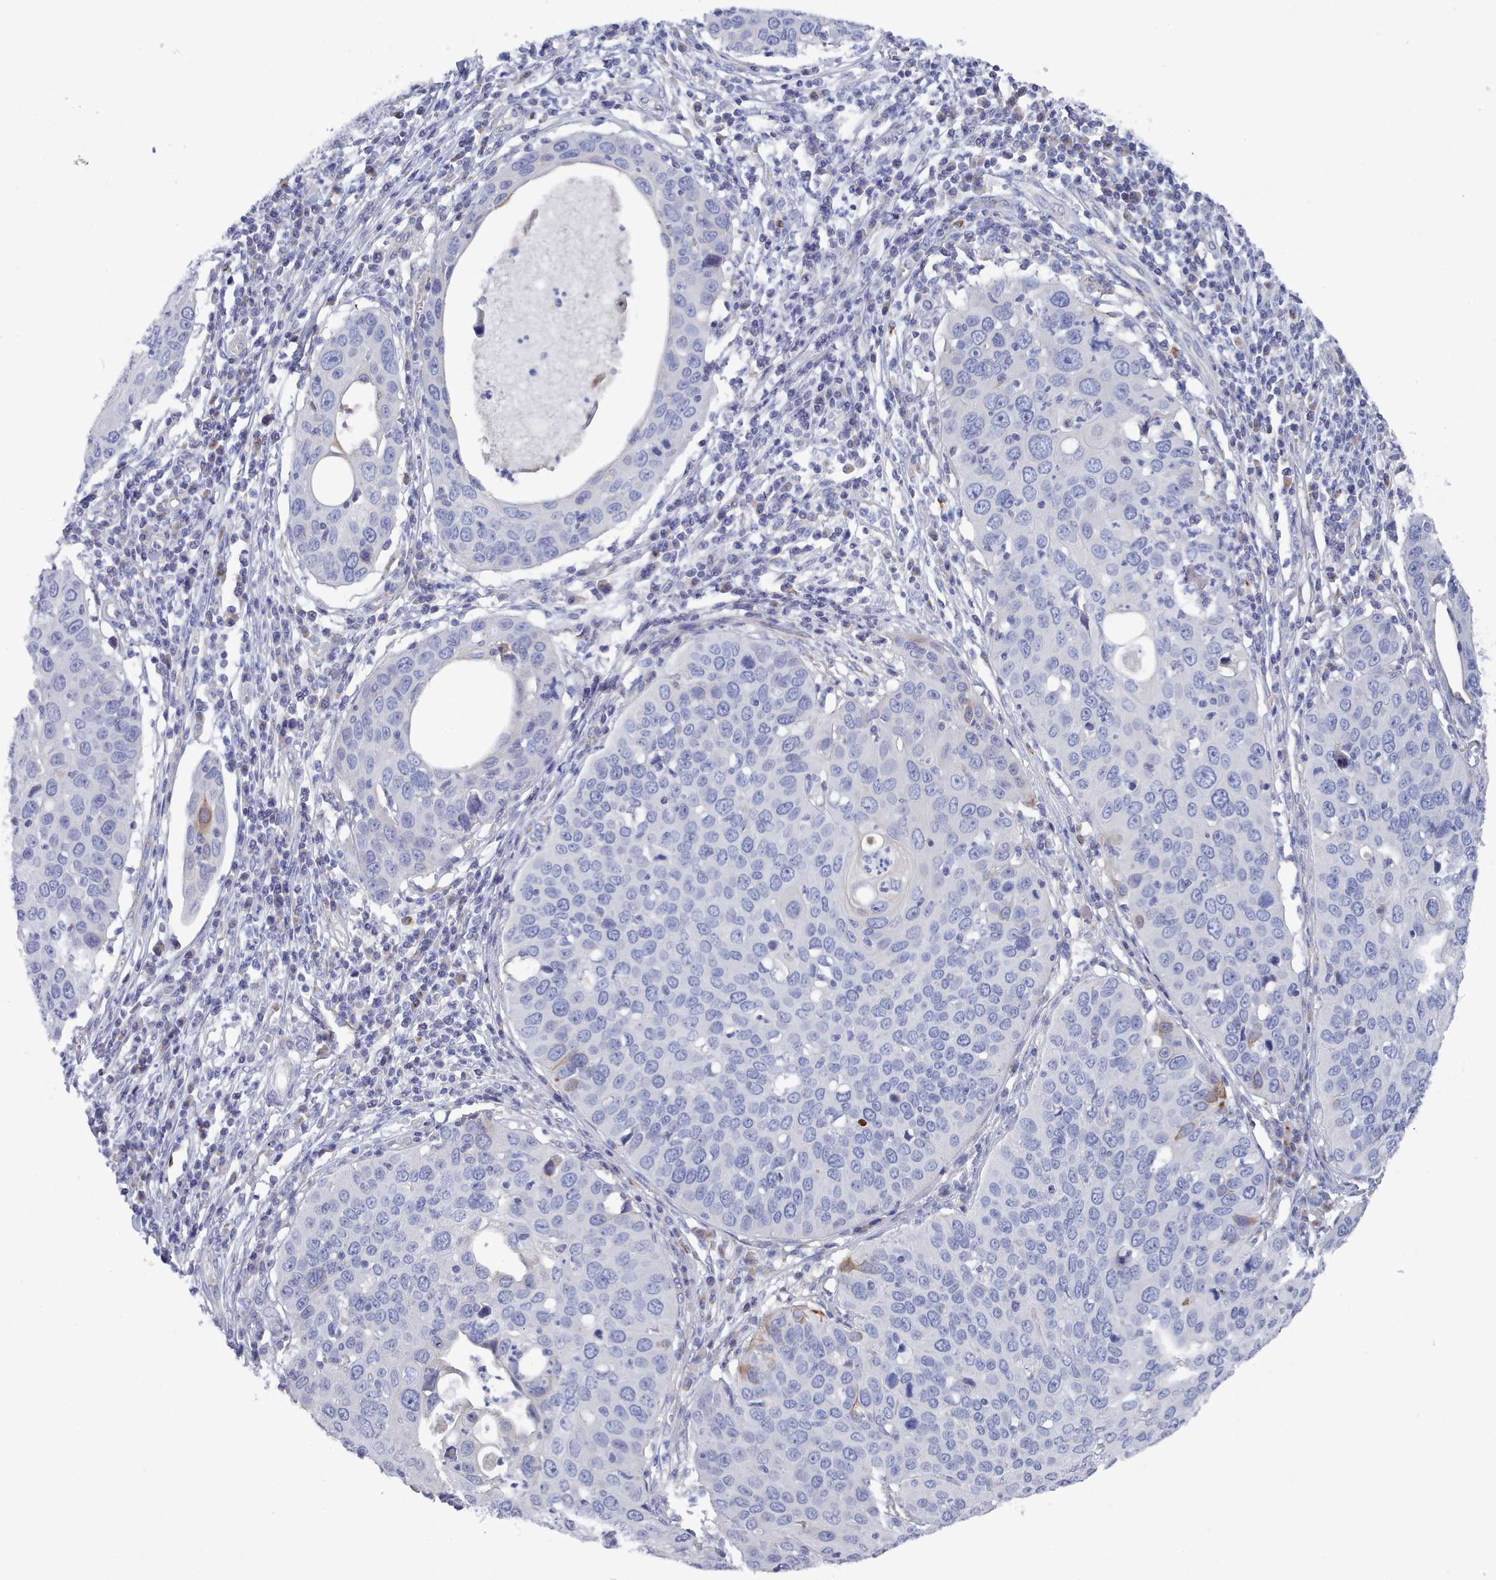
{"staining": {"intensity": "negative", "quantity": "none", "location": "none"}, "tissue": "cervical cancer", "cell_type": "Tumor cells", "image_type": "cancer", "snomed": [{"axis": "morphology", "description": "Squamous cell carcinoma, NOS"}, {"axis": "topography", "description": "Cervix"}], "caption": "Human cervical cancer stained for a protein using immunohistochemistry (IHC) displays no expression in tumor cells.", "gene": "PDE4C", "patient": {"sex": "female", "age": 36}}